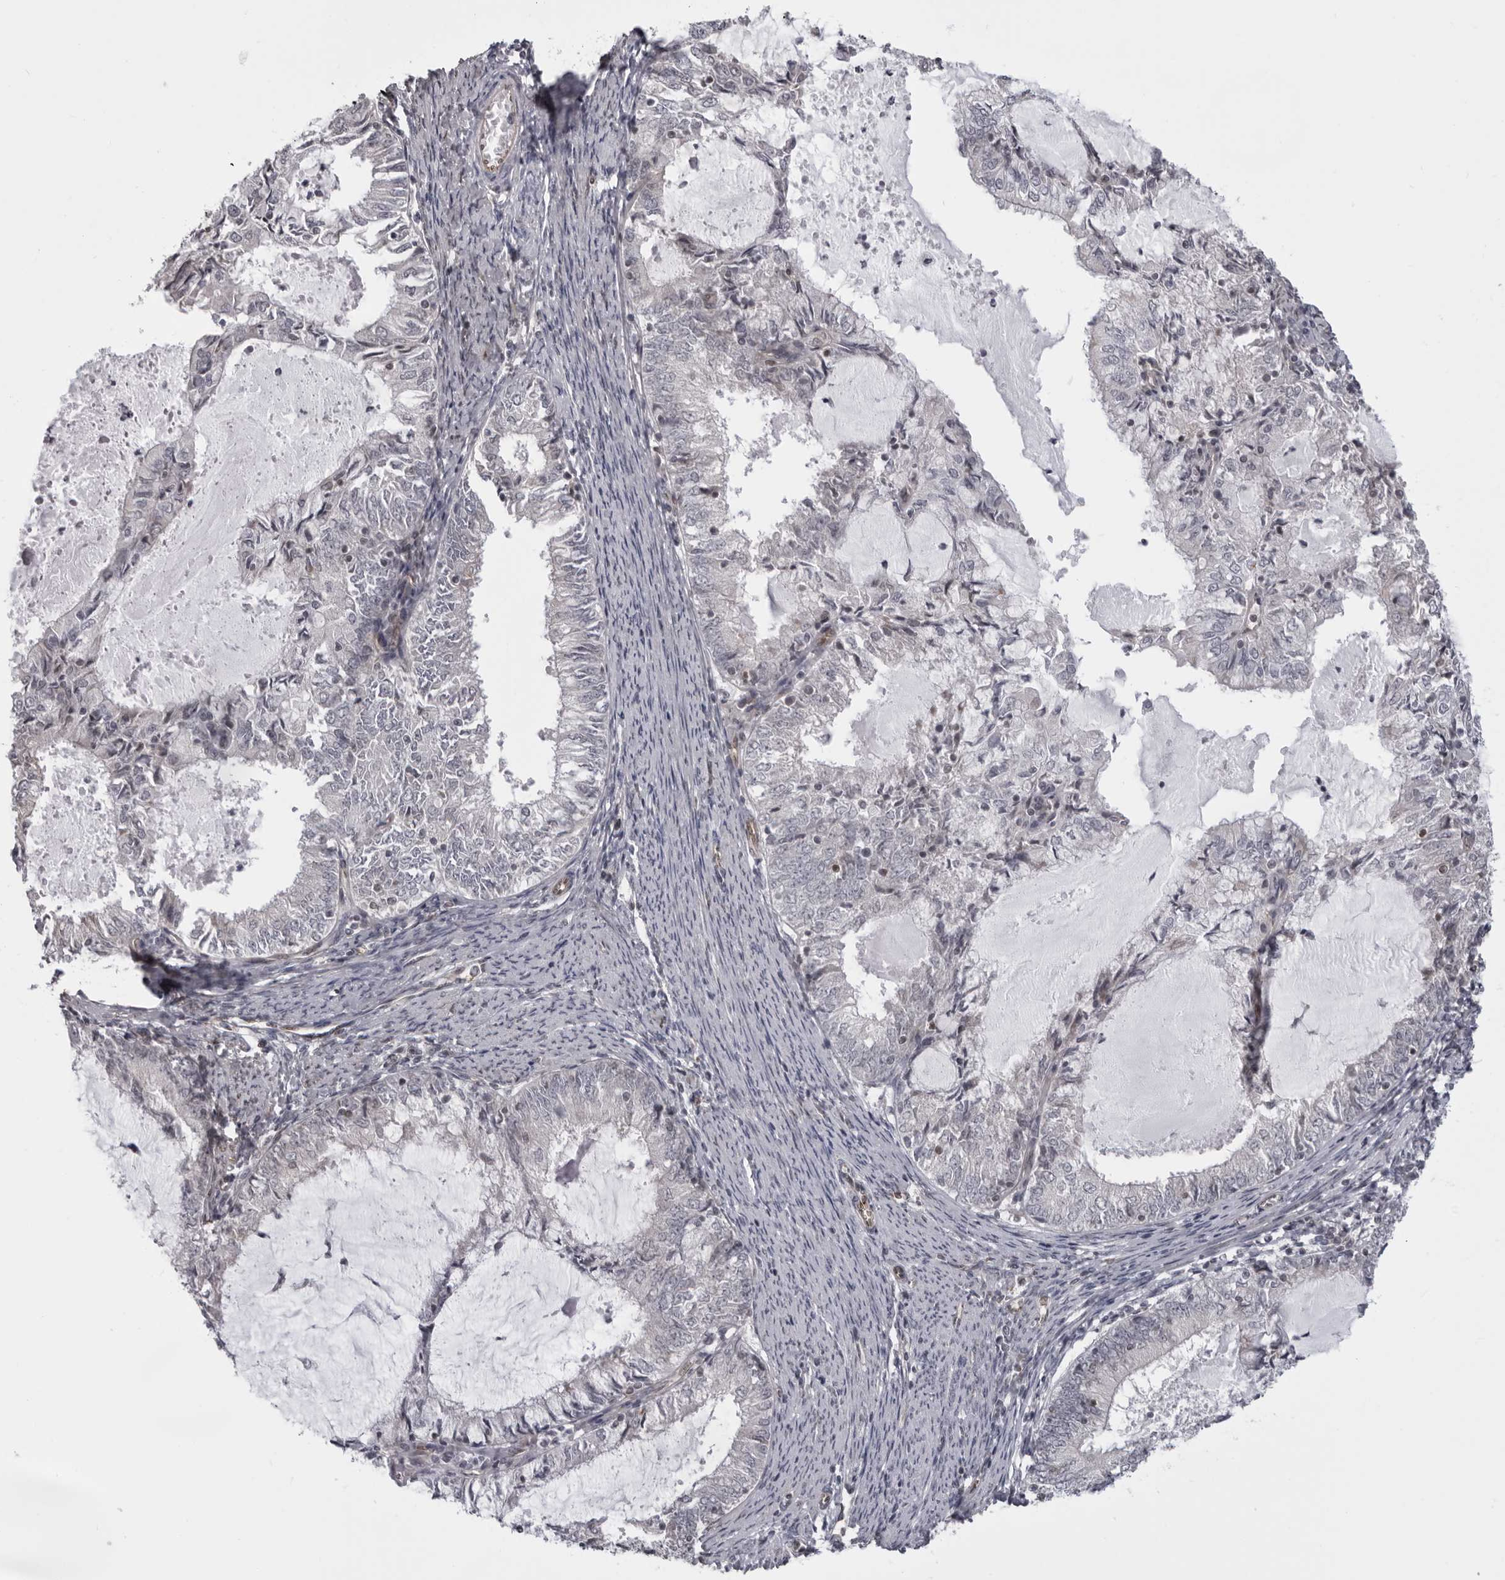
{"staining": {"intensity": "negative", "quantity": "none", "location": "none"}, "tissue": "endometrial cancer", "cell_type": "Tumor cells", "image_type": "cancer", "snomed": [{"axis": "morphology", "description": "Adenocarcinoma, NOS"}, {"axis": "topography", "description": "Endometrium"}], "caption": "Immunohistochemistry of endometrial cancer displays no positivity in tumor cells.", "gene": "MAPK12", "patient": {"sex": "female", "age": 57}}